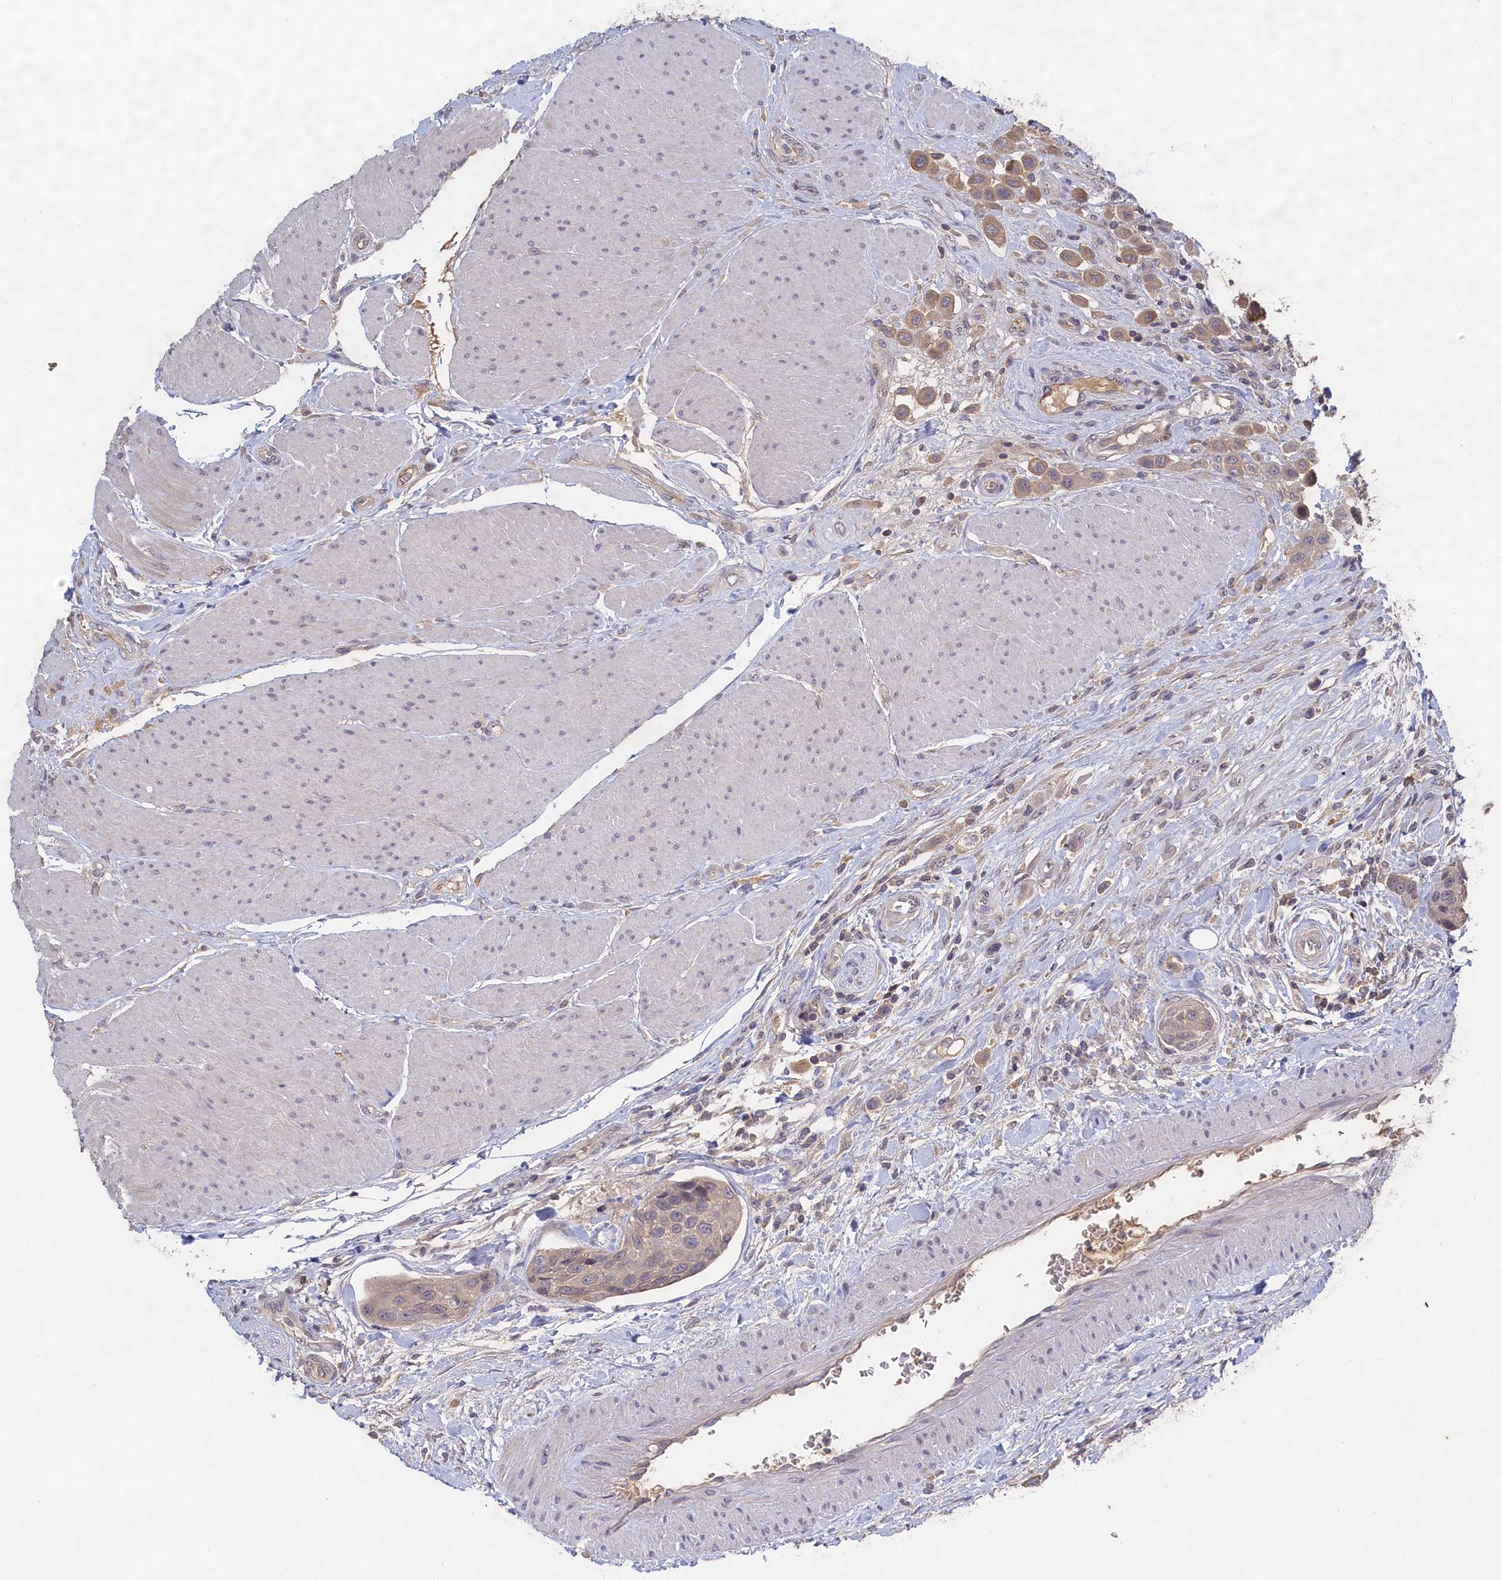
{"staining": {"intensity": "weak", "quantity": ">75%", "location": "cytoplasmic/membranous"}, "tissue": "urothelial cancer", "cell_type": "Tumor cells", "image_type": "cancer", "snomed": [{"axis": "morphology", "description": "Urothelial carcinoma, High grade"}, {"axis": "topography", "description": "Urinary bladder"}], "caption": "Tumor cells demonstrate low levels of weak cytoplasmic/membranous staining in about >75% of cells in human urothelial cancer.", "gene": "CELF5", "patient": {"sex": "male", "age": 50}}